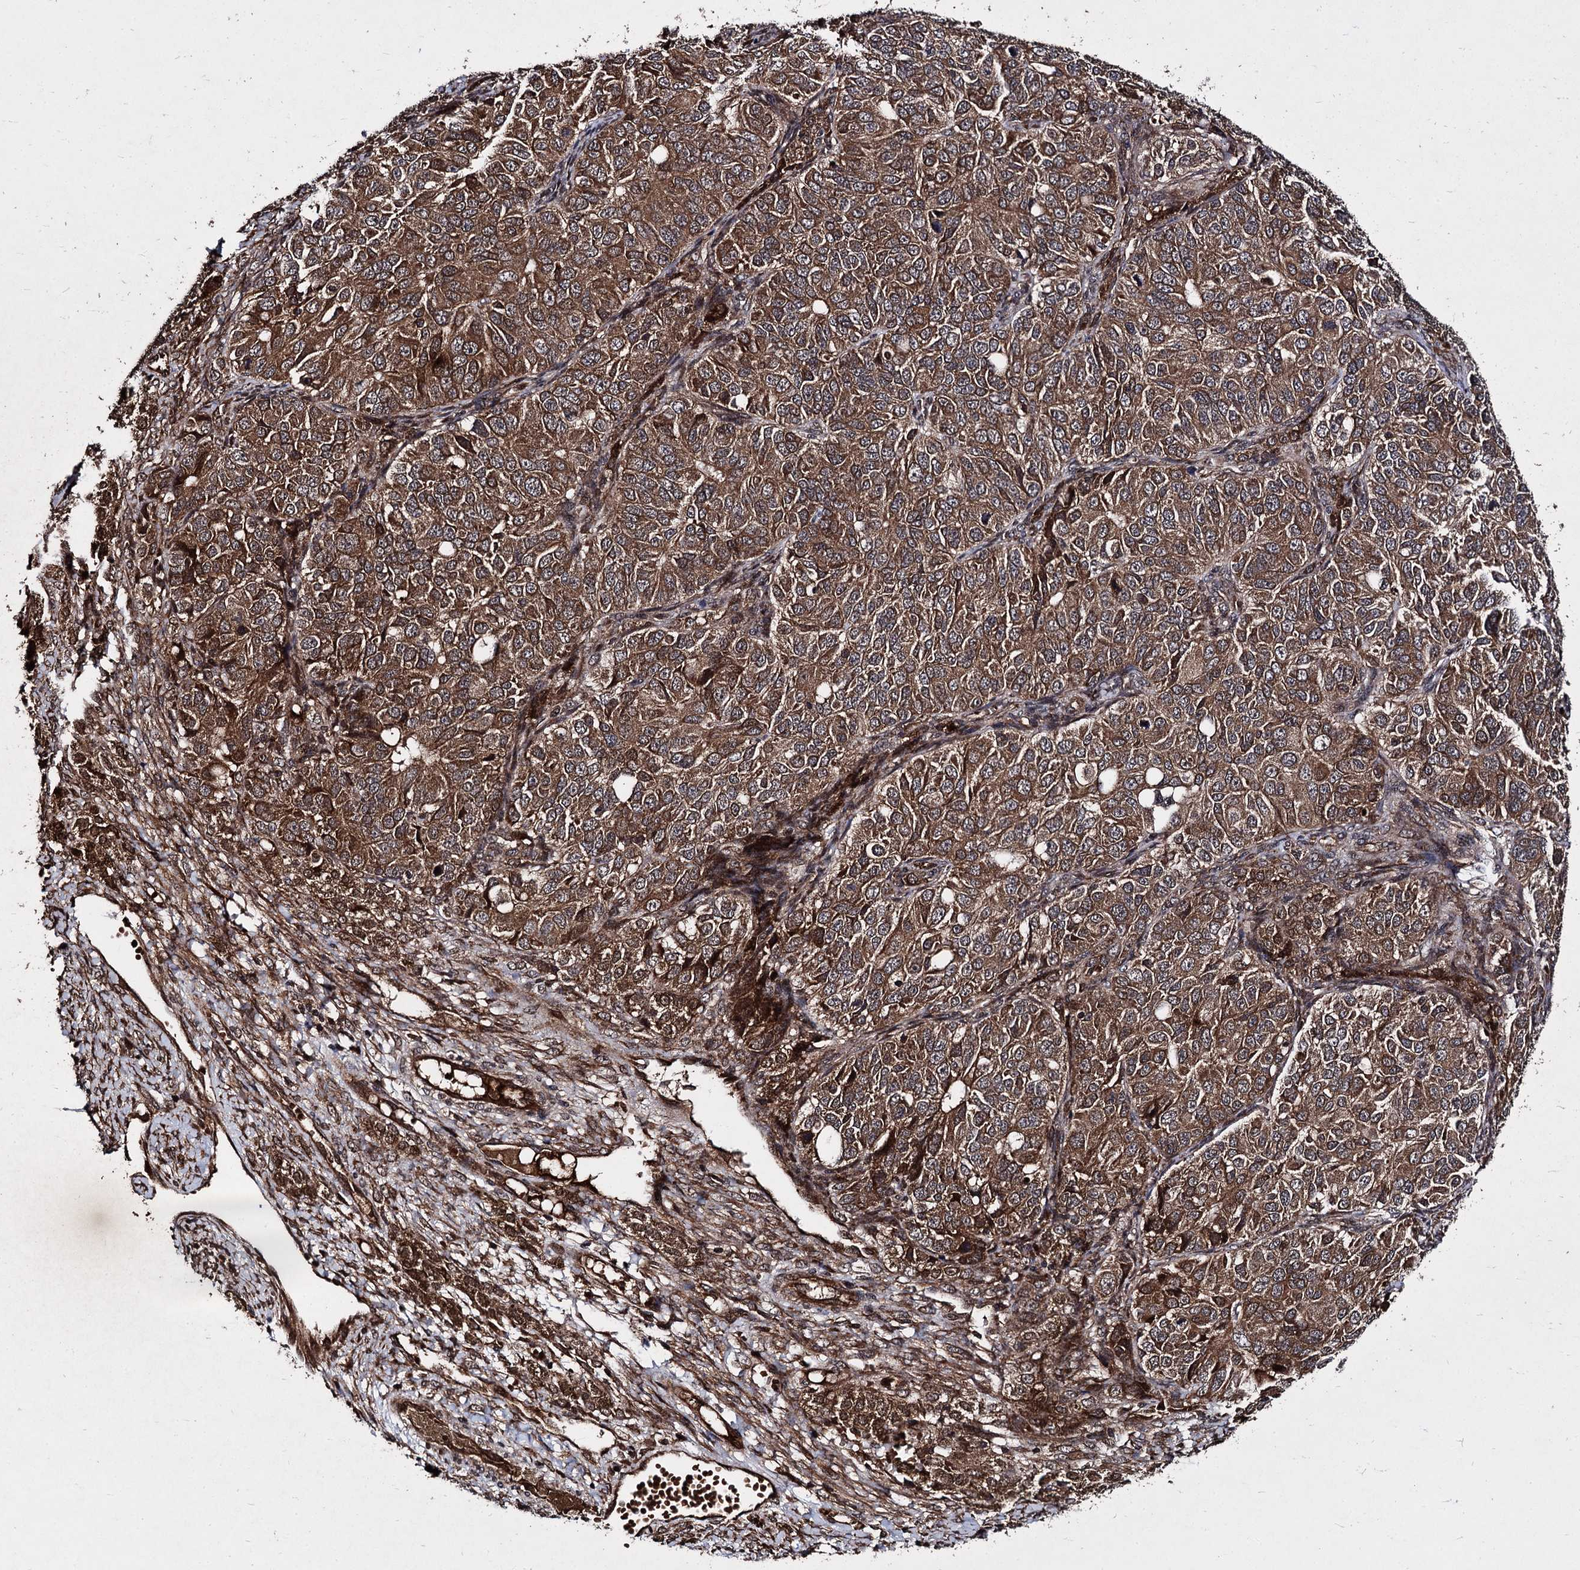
{"staining": {"intensity": "strong", "quantity": ">75%", "location": "cytoplasmic/membranous"}, "tissue": "ovarian cancer", "cell_type": "Tumor cells", "image_type": "cancer", "snomed": [{"axis": "morphology", "description": "Carcinoma, endometroid"}, {"axis": "topography", "description": "Ovary"}], "caption": "Protein positivity by IHC demonstrates strong cytoplasmic/membranous staining in approximately >75% of tumor cells in ovarian cancer (endometroid carcinoma). The staining was performed using DAB (3,3'-diaminobenzidine), with brown indicating positive protein expression. Nuclei are stained blue with hematoxylin.", "gene": "BCL2L2", "patient": {"sex": "female", "age": 51}}